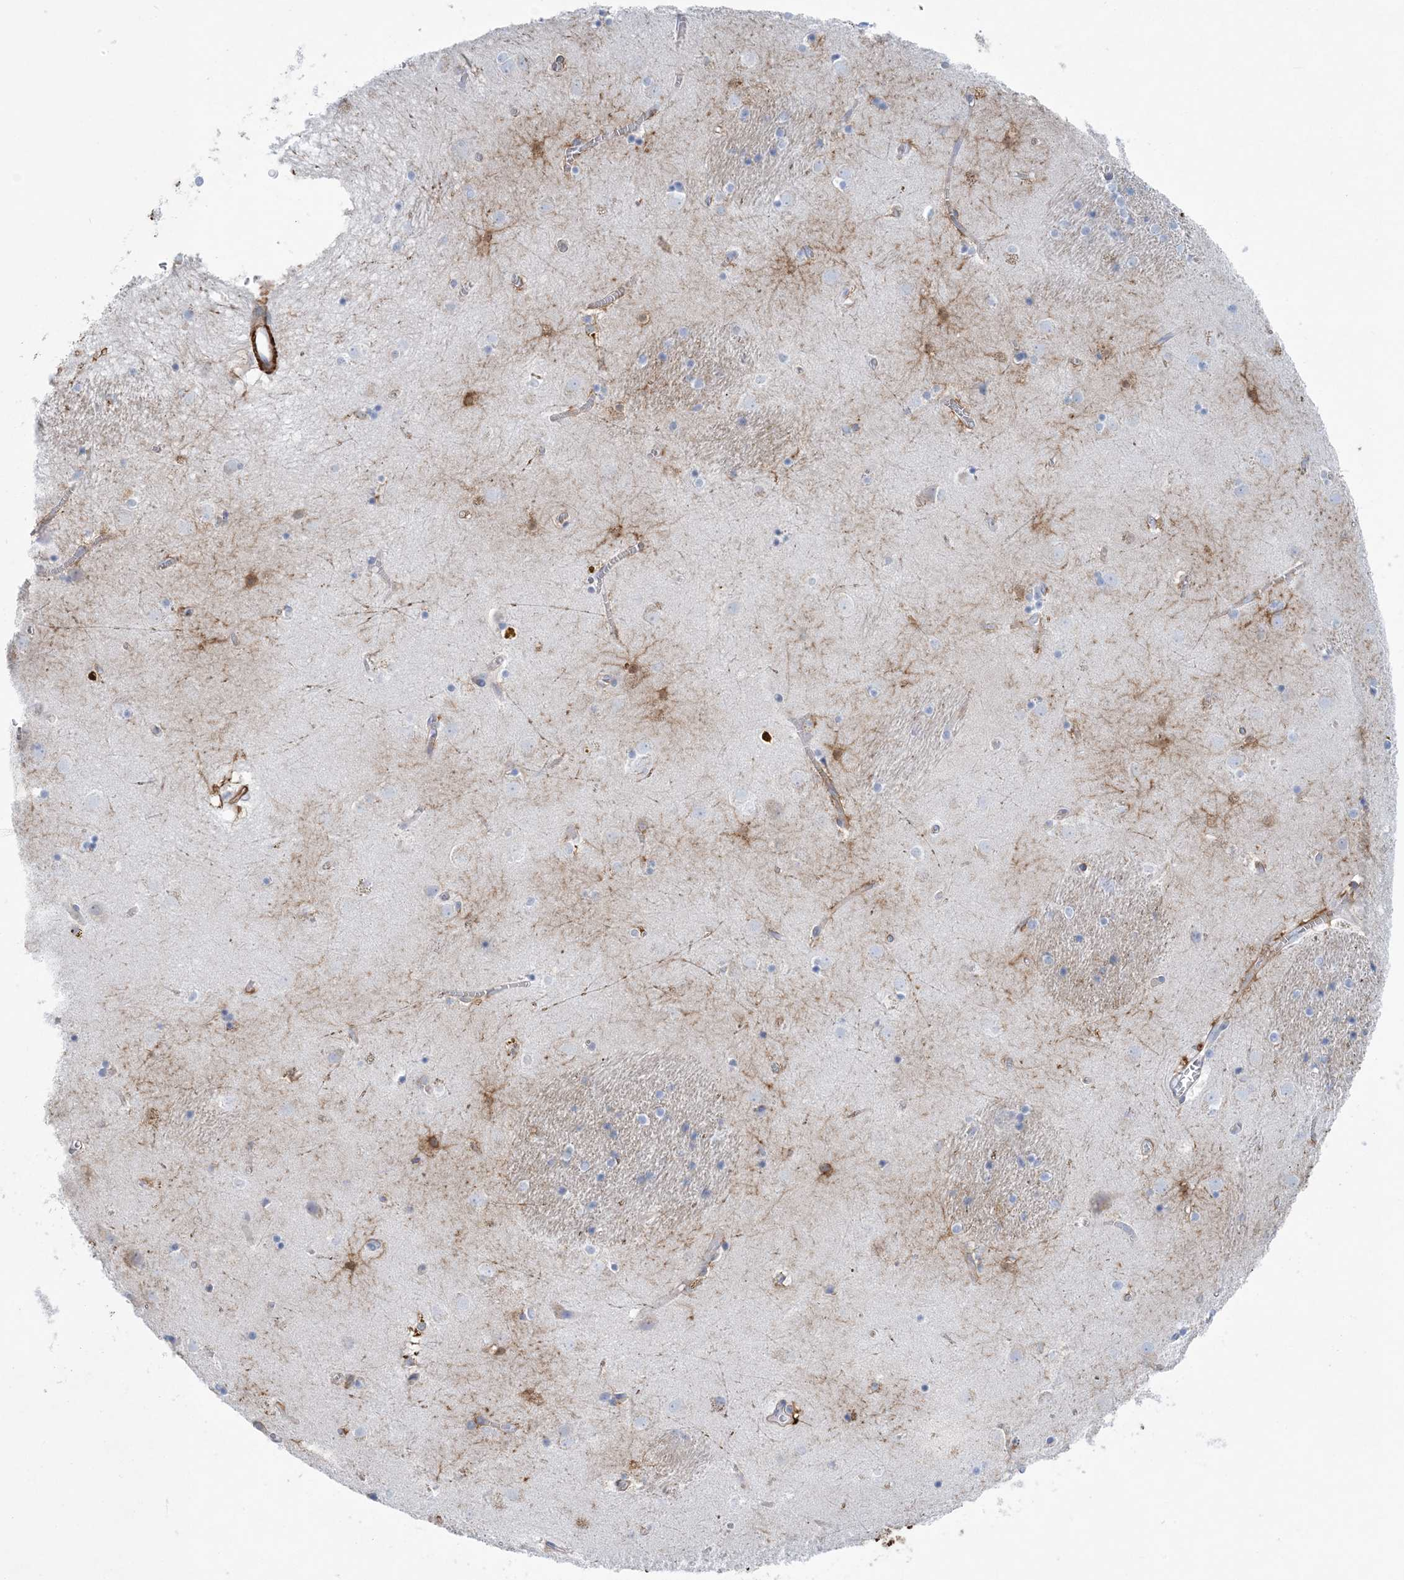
{"staining": {"intensity": "moderate", "quantity": "<25%", "location": "cytoplasmic/membranous"}, "tissue": "caudate", "cell_type": "Glial cells", "image_type": "normal", "snomed": [{"axis": "morphology", "description": "Normal tissue, NOS"}, {"axis": "topography", "description": "Lateral ventricle wall"}], "caption": "Immunohistochemical staining of benign caudate reveals <25% levels of moderate cytoplasmic/membranous protein expression in approximately <25% of glial cells. The staining is performed using DAB brown chromogen to label protein expression. The nuclei are counter-stained blue using hematoxylin.", "gene": "SHANK1", "patient": {"sex": "male", "age": 70}}